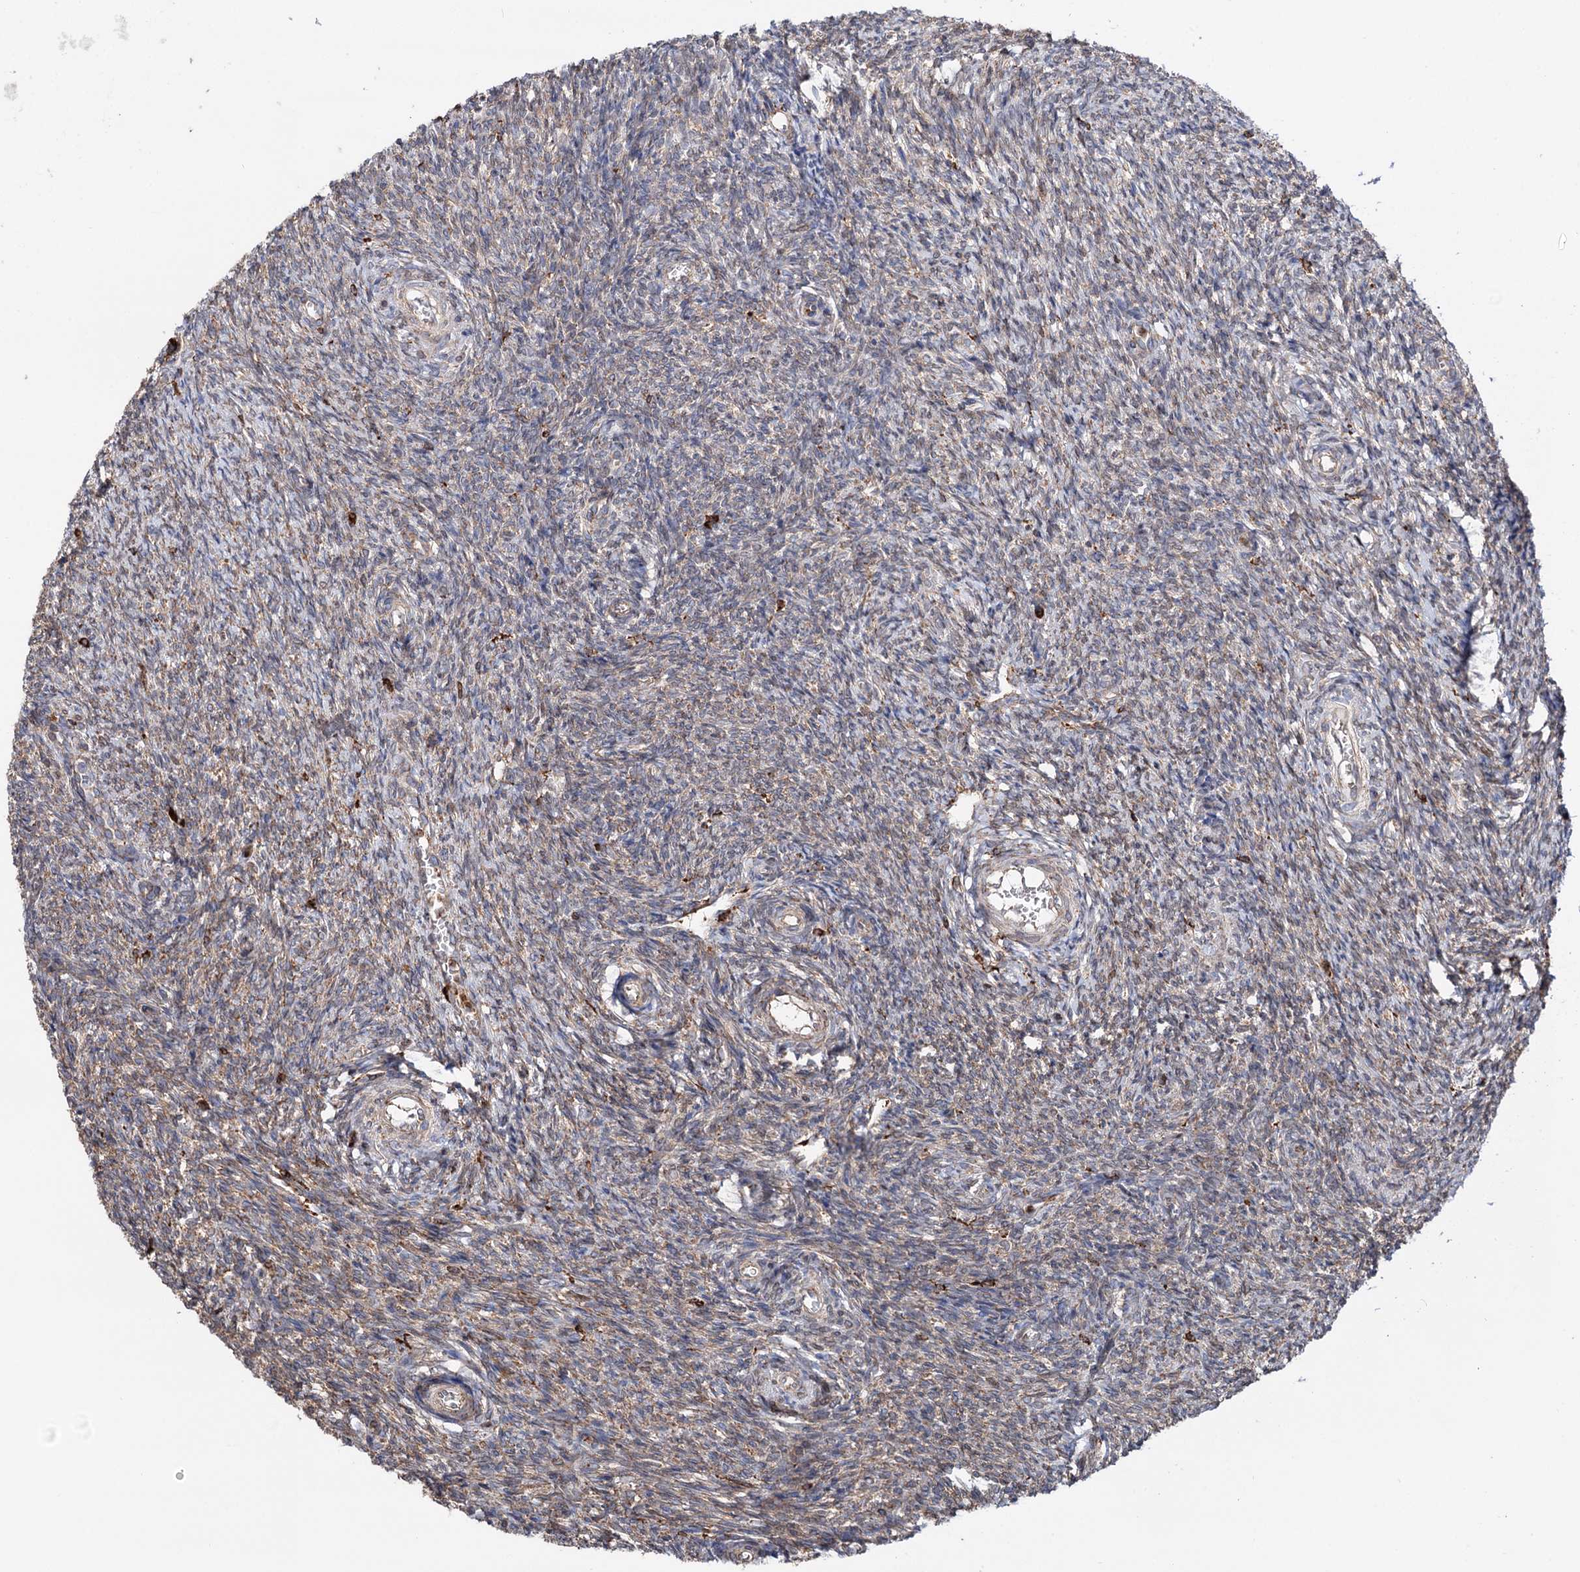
{"staining": {"intensity": "weak", "quantity": "<25%", "location": "cytoplasmic/membranous"}, "tissue": "ovary", "cell_type": "Ovarian stroma cells", "image_type": "normal", "snomed": [{"axis": "morphology", "description": "Normal tissue, NOS"}, {"axis": "topography", "description": "Ovary"}], "caption": "This photomicrograph is of unremarkable ovary stained with immunohistochemistry to label a protein in brown with the nuclei are counter-stained blue. There is no expression in ovarian stroma cells. The staining was performed using DAB to visualize the protein expression in brown, while the nuclei were stained in blue with hematoxylin (Magnification: 20x).", "gene": "ERP29", "patient": {"sex": "female", "age": 44}}